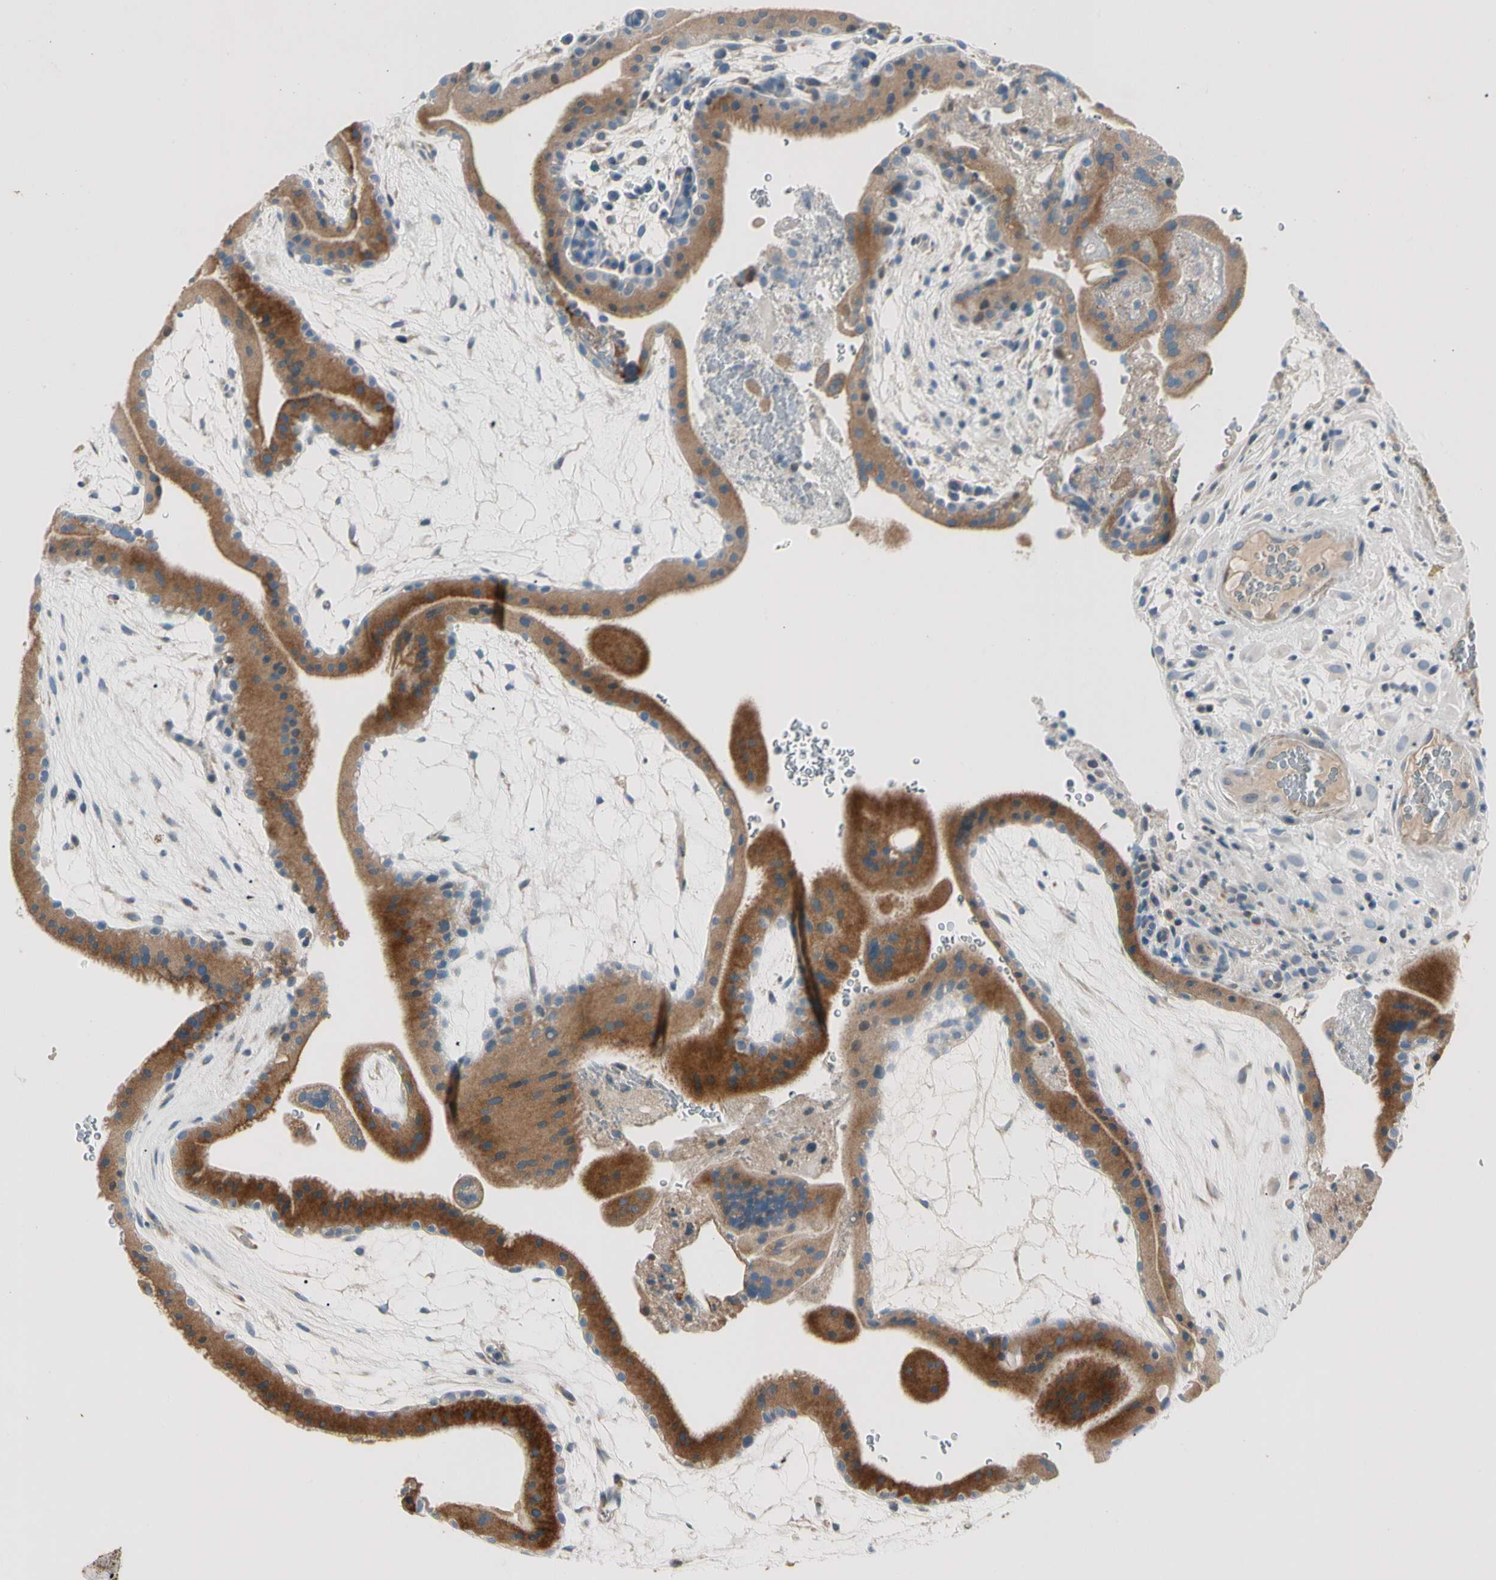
{"staining": {"intensity": "strong", "quantity": ">75%", "location": "cytoplasmic/membranous"}, "tissue": "placenta", "cell_type": "Trophoblastic cells", "image_type": "normal", "snomed": [{"axis": "morphology", "description": "Normal tissue, NOS"}, {"axis": "topography", "description": "Placenta"}], "caption": "Immunohistochemistry (IHC) micrograph of normal placenta: human placenta stained using immunohistochemistry (IHC) exhibits high levels of strong protein expression localized specifically in the cytoplasmic/membranous of trophoblastic cells, appearing as a cytoplasmic/membranous brown color.", "gene": "CDH6", "patient": {"sex": "female", "age": 19}}